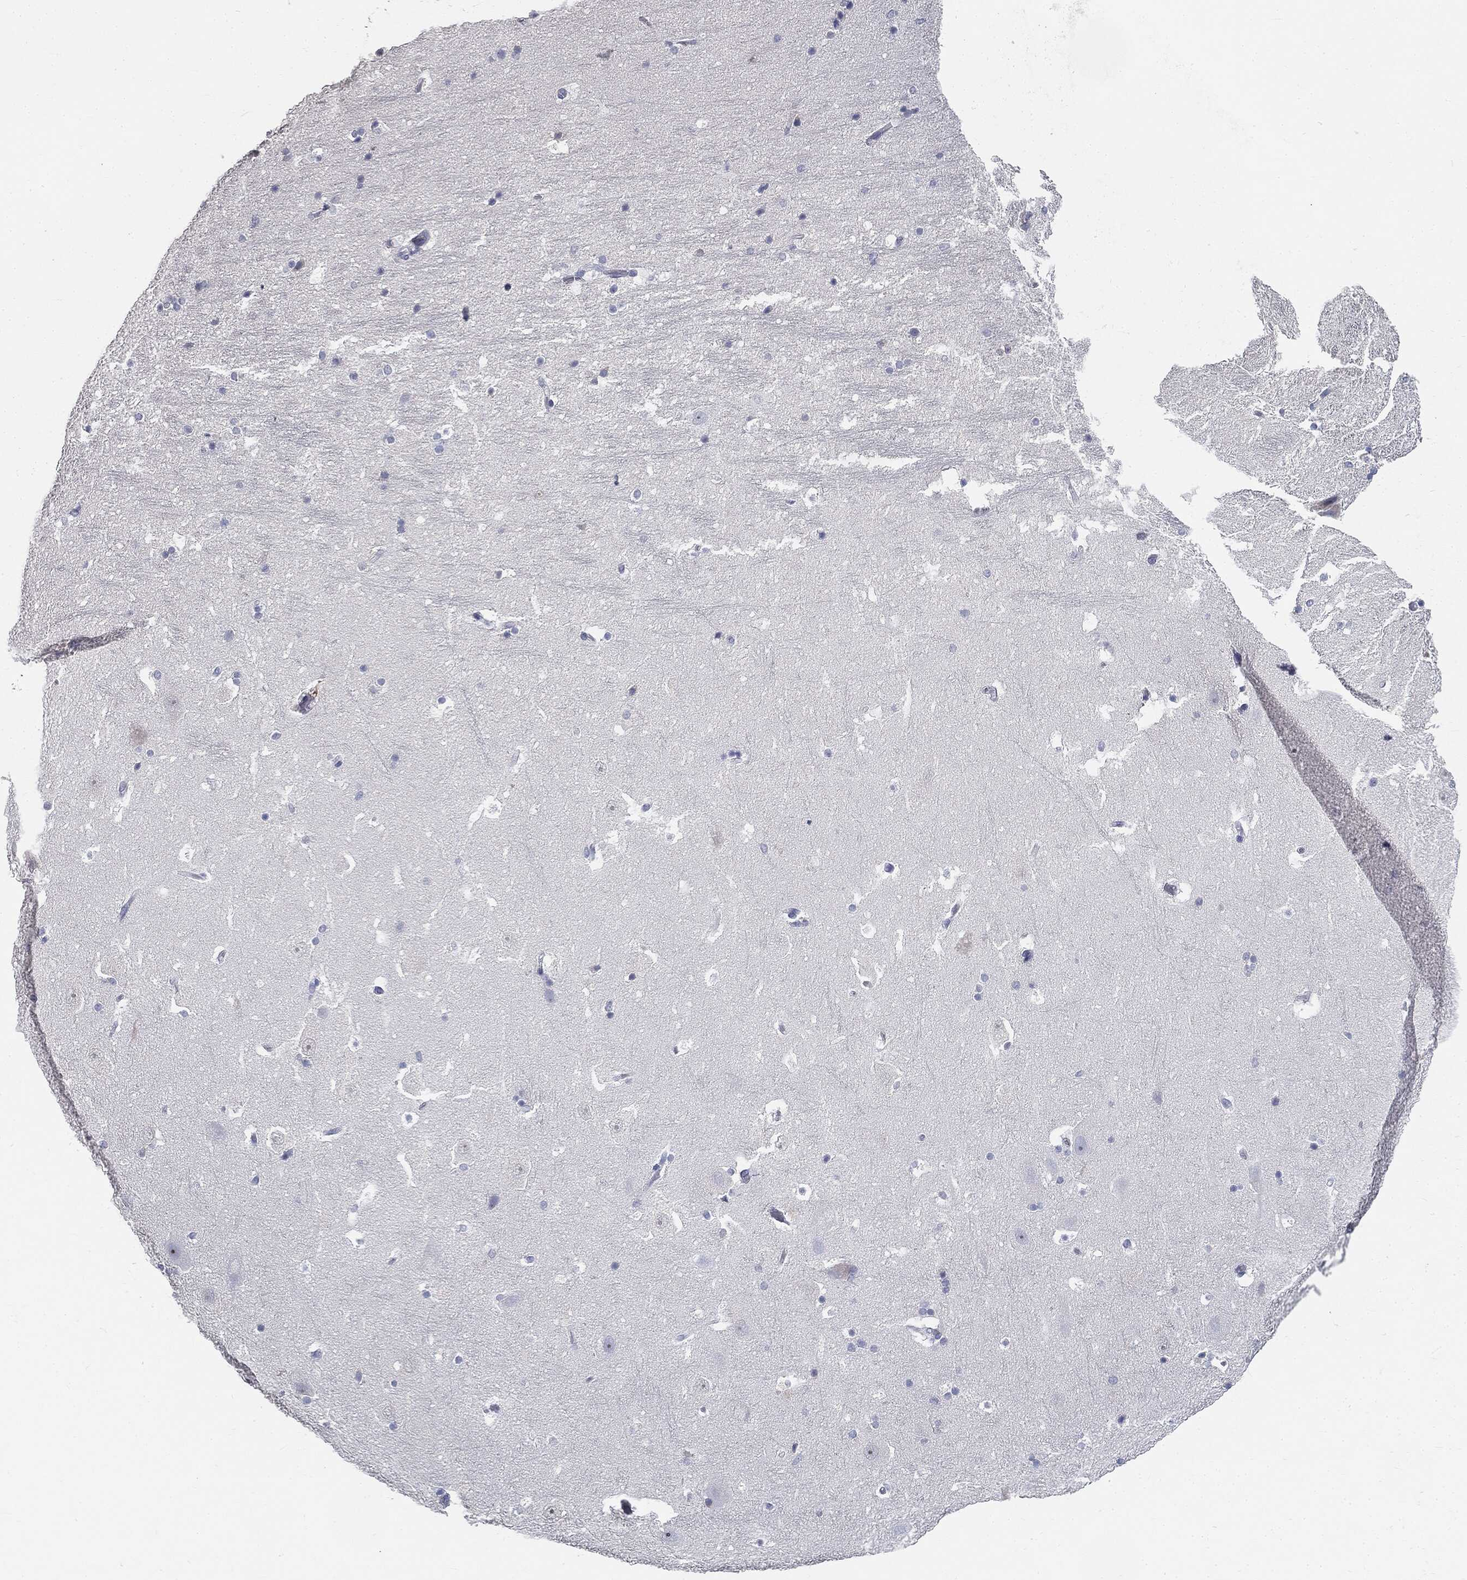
{"staining": {"intensity": "negative", "quantity": "none", "location": "none"}, "tissue": "hippocampus", "cell_type": "Glial cells", "image_type": "normal", "snomed": [{"axis": "morphology", "description": "Normal tissue, NOS"}, {"axis": "topography", "description": "Hippocampus"}], "caption": "Hippocampus stained for a protein using immunohistochemistry (IHC) exhibits no positivity glial cells.", "gene": "CUZD1", "patient": {"sex": "male", "age": 51}}